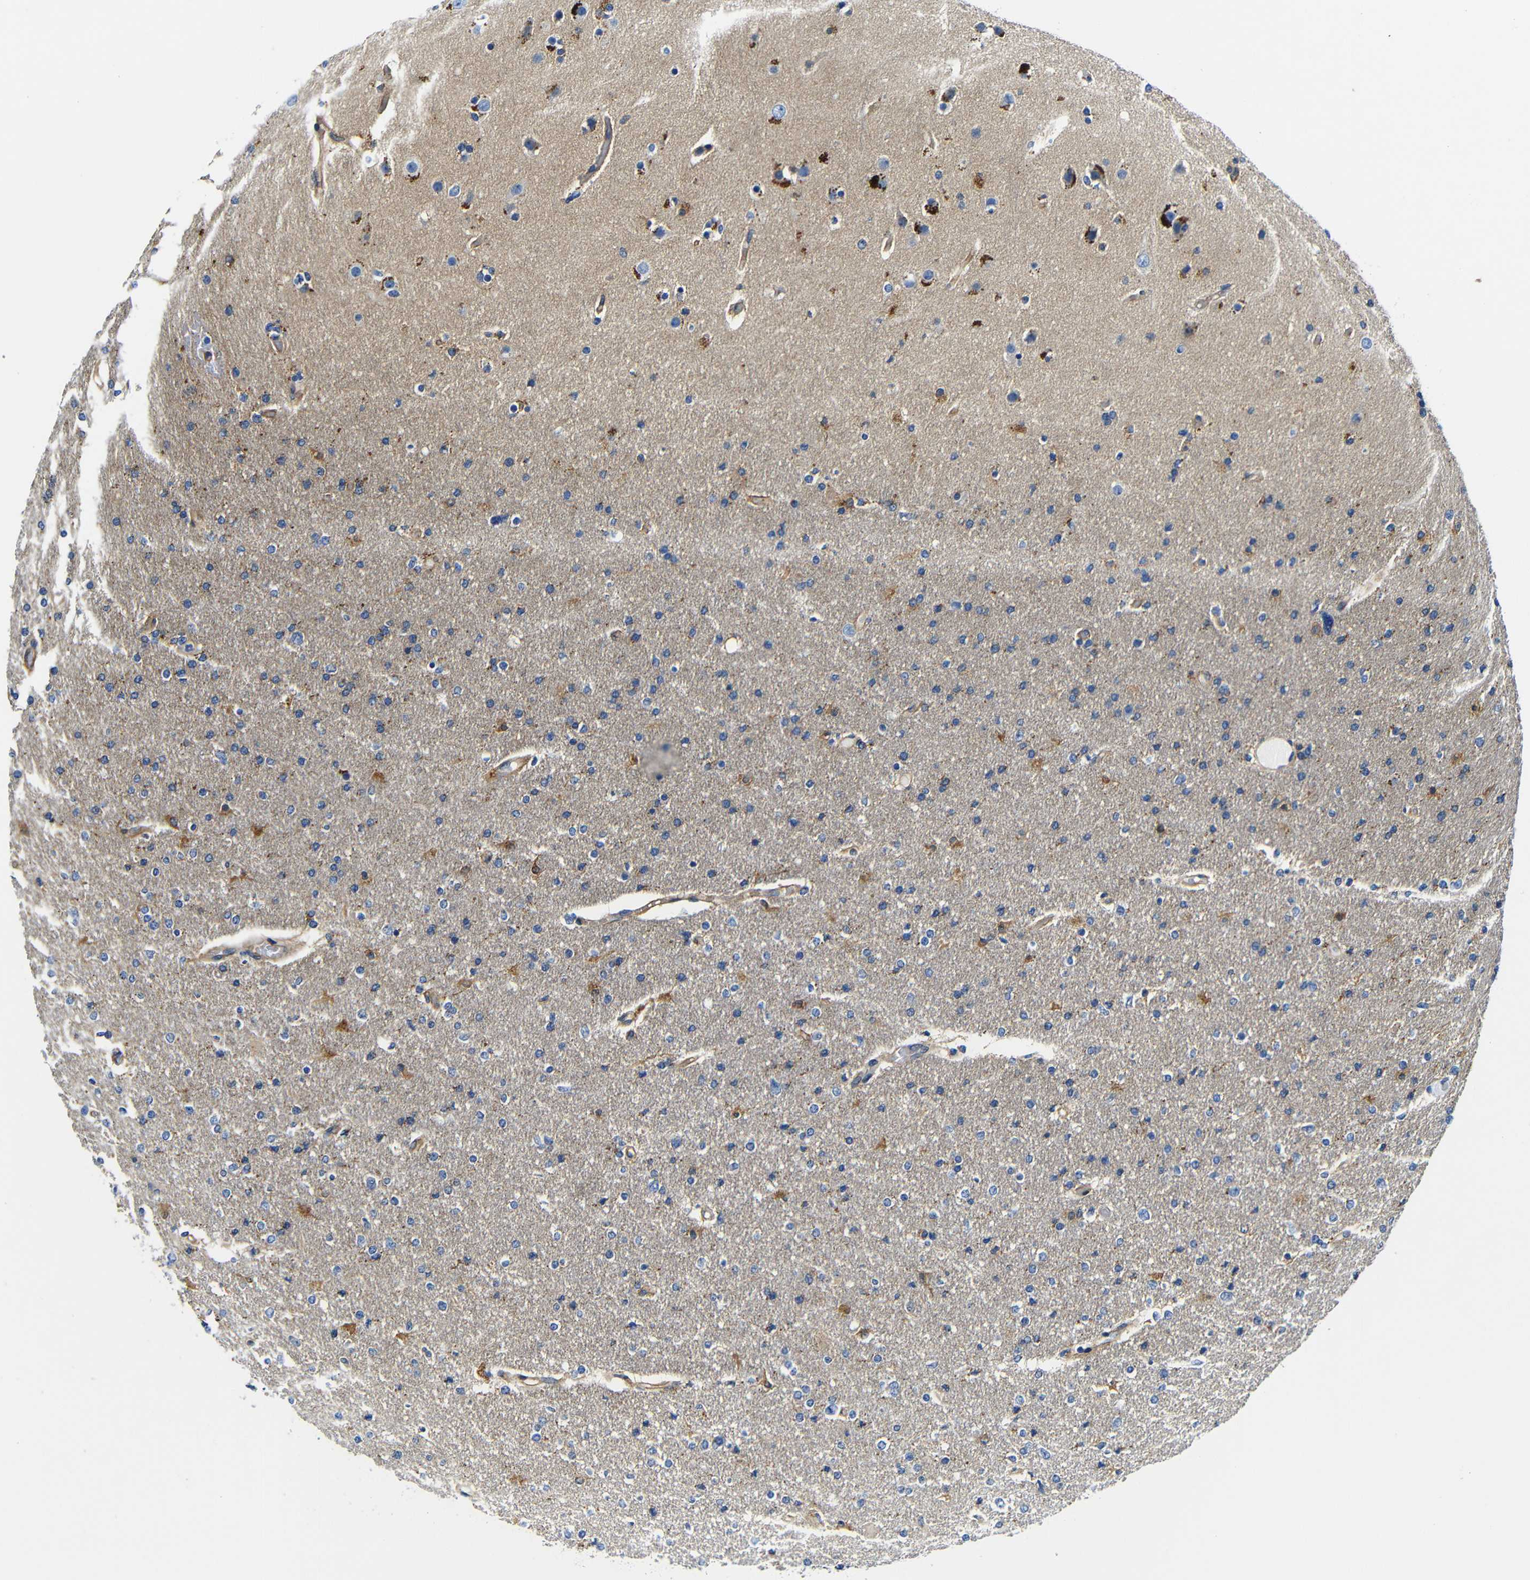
{"staining": {"intensity": "moderate", "quantity": "25%-75%", "location": "cytoplasmic/membranous"}, "tissue": "glioma", "cell_type": "Tumor cells", "image_type": "cancer", "snomed": [{"axis": "morphology", "description": "Glioma, malignant, High grade"}, {"axis": "topography", "description": "Cerebral cortex"}], "caption": "Brown immunohistochemical staining in glioma reveals moderate cytoplasmic/membranous staining in approximately 25%-75% of tumor cells. (DAB (3,3'-diaminobenzidine) IHC, brown staining for protein, blue staining for nuclei).", "gene": "GIMAP2", "patient": {"sex": "female", "age": 36}}